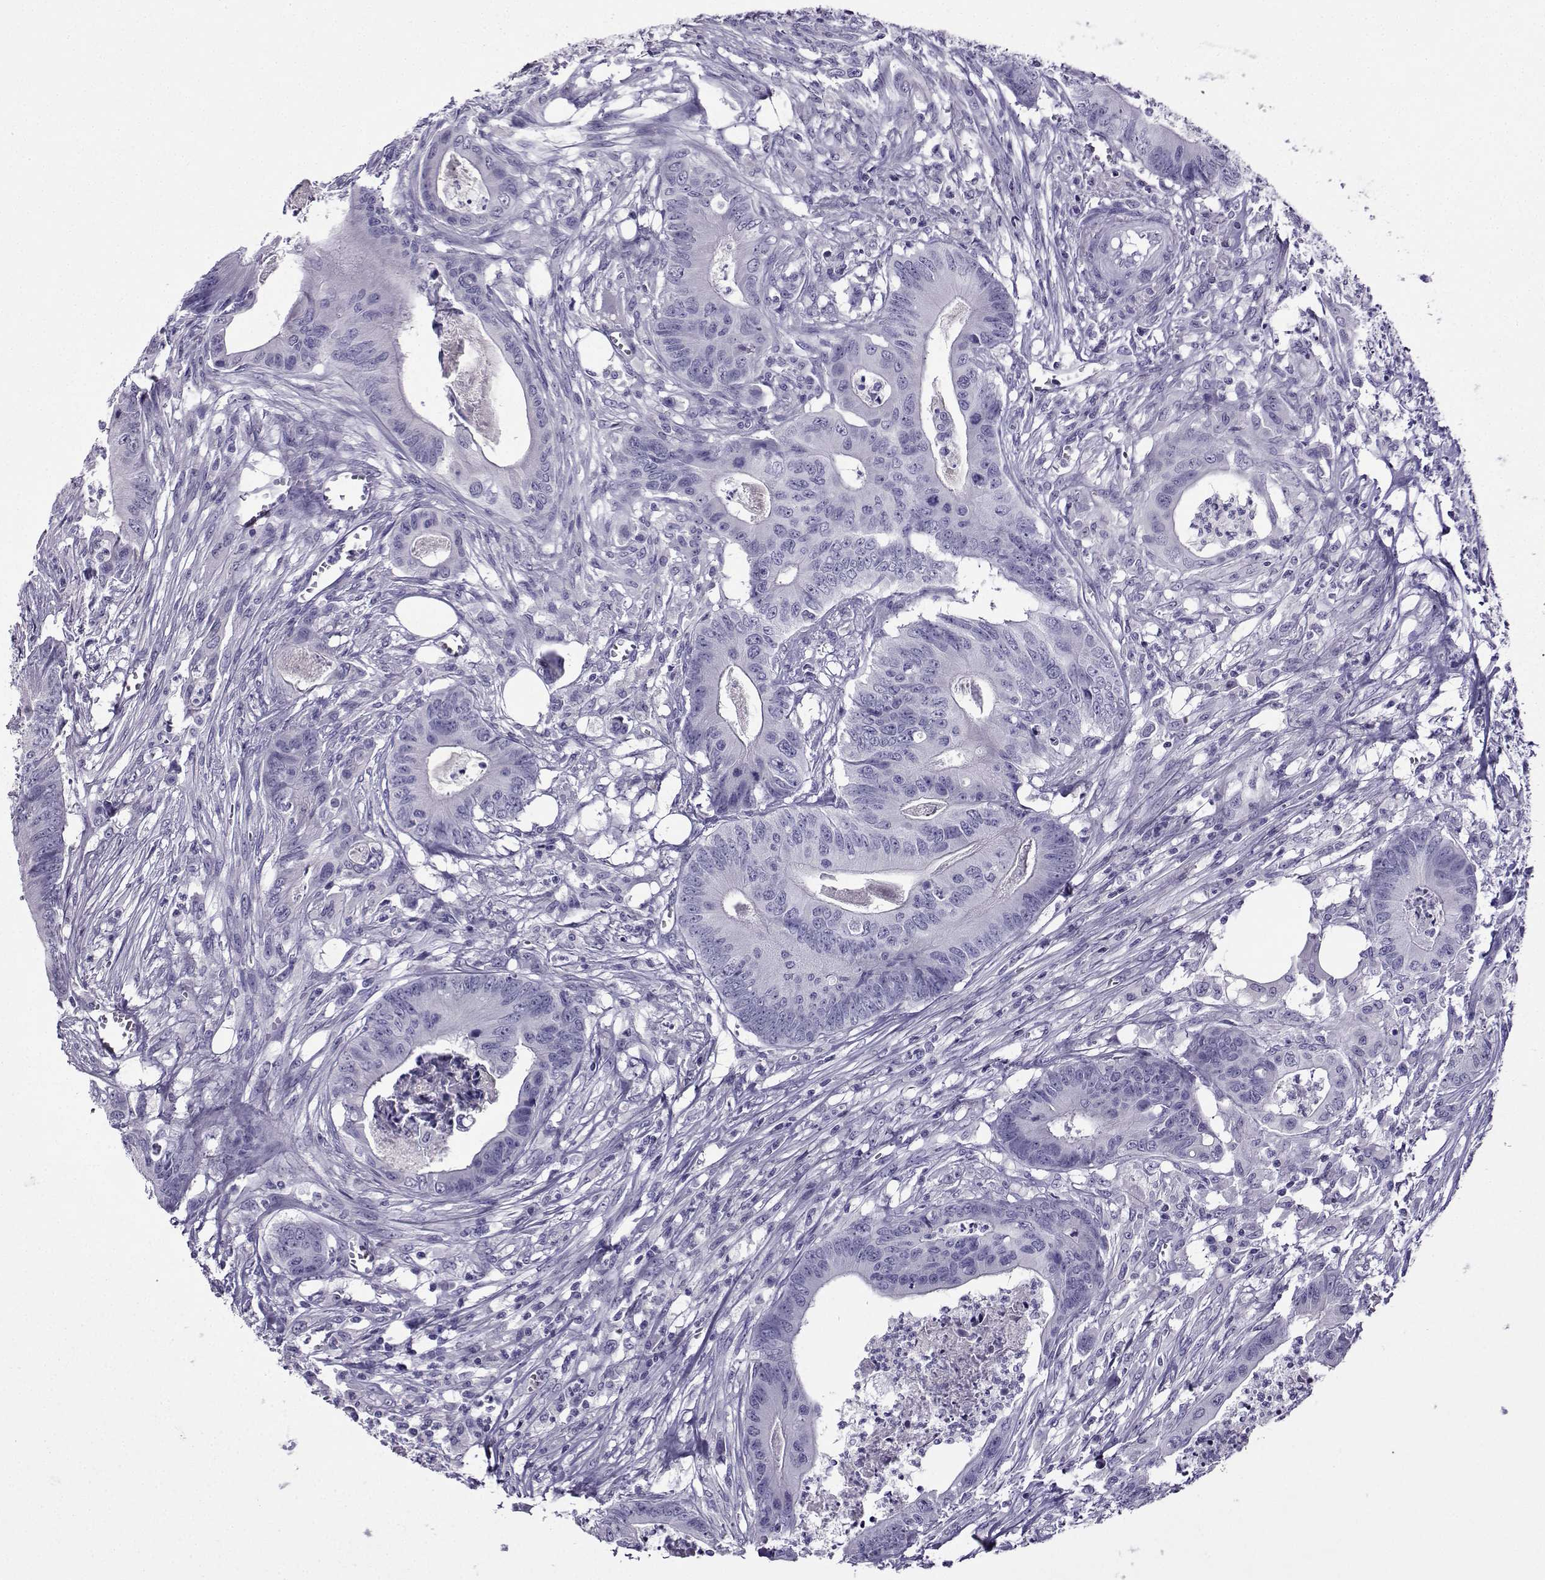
{"staining": {"intensity": "negative", "quantity": "none", "location": "none"}, "tissue": "colorectal cancer", "cell_type": "Tumor cells", "image_type": "cancer", "snomed": [{"axis": "morphology", "description": "Adenocarcinoma, NOS"}, {"axis": "topography", "description": "Colon"}], "caption": "Immunohistochemical staining of colorectal cancer (adenocarcinoma) reveals no significant staining in tumor cells.", "gene": "CRYBB1", "patient": {"sex": "male", "age": 84}}